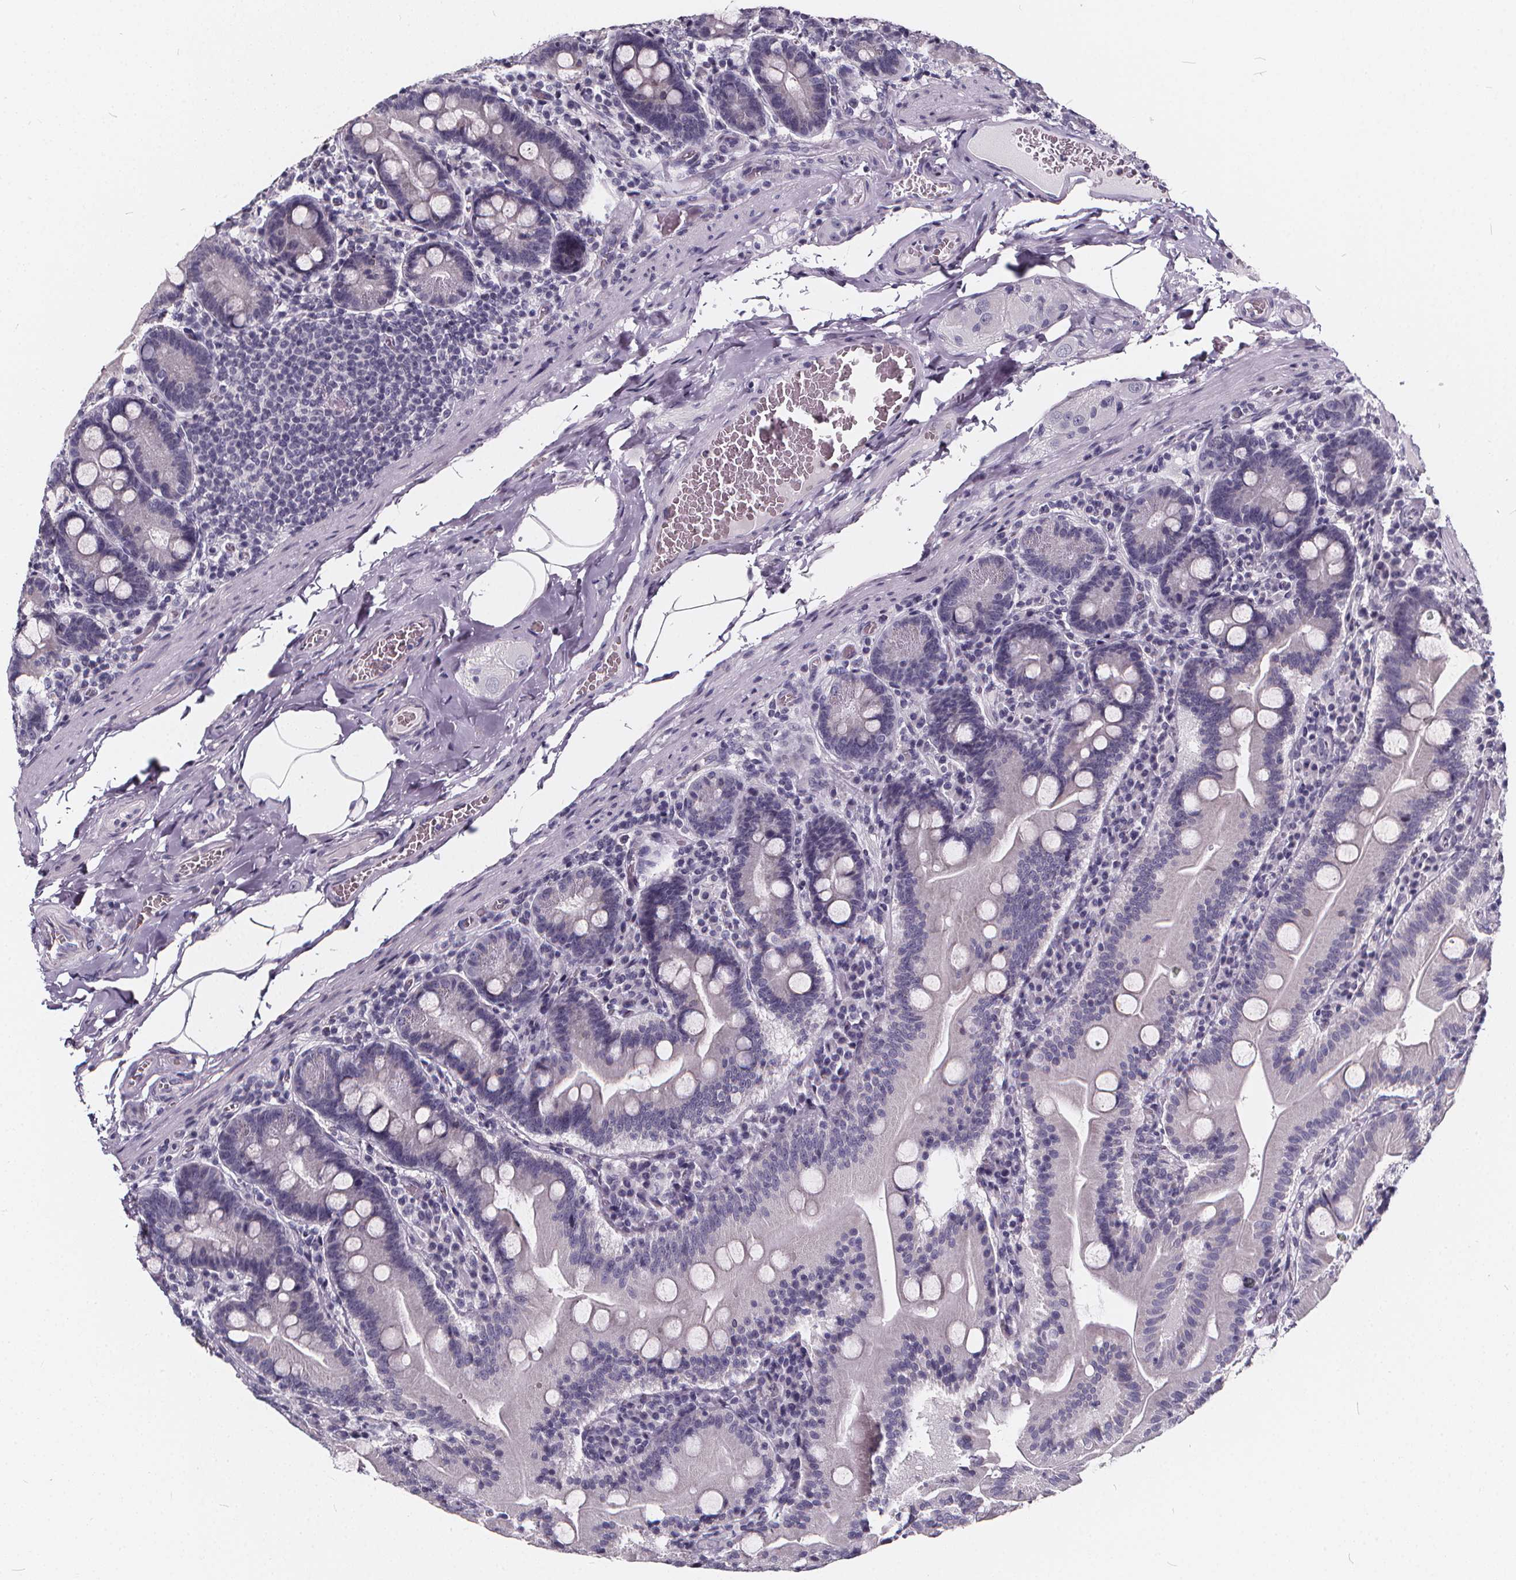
{"staining": {"intensity": "negative", "quantity": "none", "location": "none"}, "tissue": "small intestine", "cell_type": "Glandular cells", "image_type": "normal", "snomed": [{"axis": "morphology", "description": "Normal tissue, NOS"}, {"axis": "topography", "description": "Small intestine"}], "caption": "Glandular cells are negative for protein expression in benign human small intestine. (DAB IHC with hematoxylin counter stain).", "gene": "SPEF2", "patient": {"sex": "male", "age": 37}}